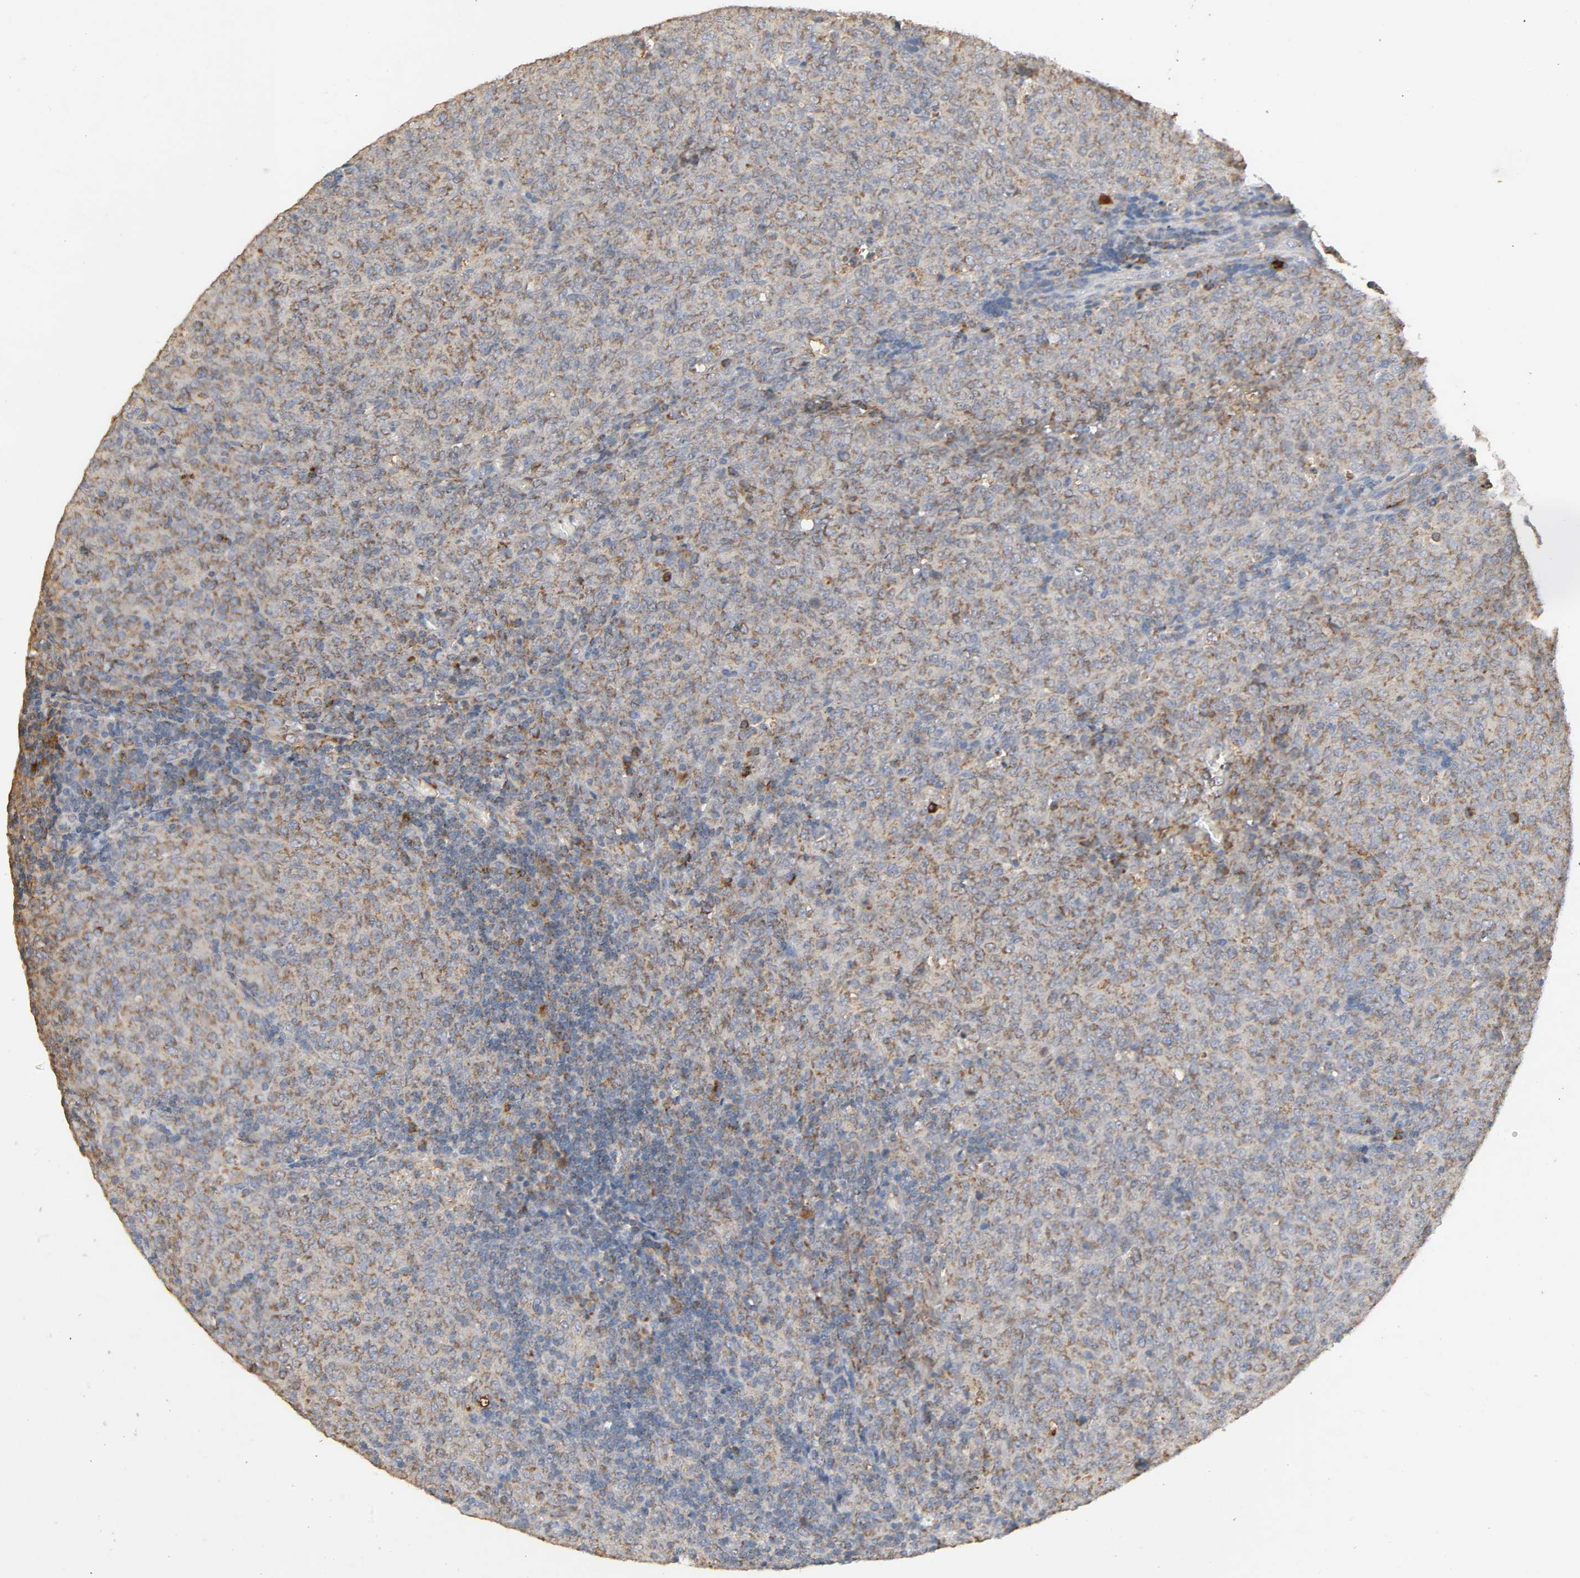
{"staining": {"intensity": "weak", "quantity": "25%-75%", "location": "cytoplasmic/membranous"}, "tissue": "lymphoma", "cell_type": "Tumor cells", "image_type": "cancer", "snomed": [{"axis": "morphology", "description": "Malignant lymphoma, non-Hodgkin's type, High grade"}, {"axis": "topography", "description": "Tonsil"}], "caption": "IHC of human lymphoma reveals low levels of weak cytoplasmic/membranous staining in about 25%-75% of tumor cells.", "gene": "NDUFS3", "patient": {"sex": "female", "age": 36}}